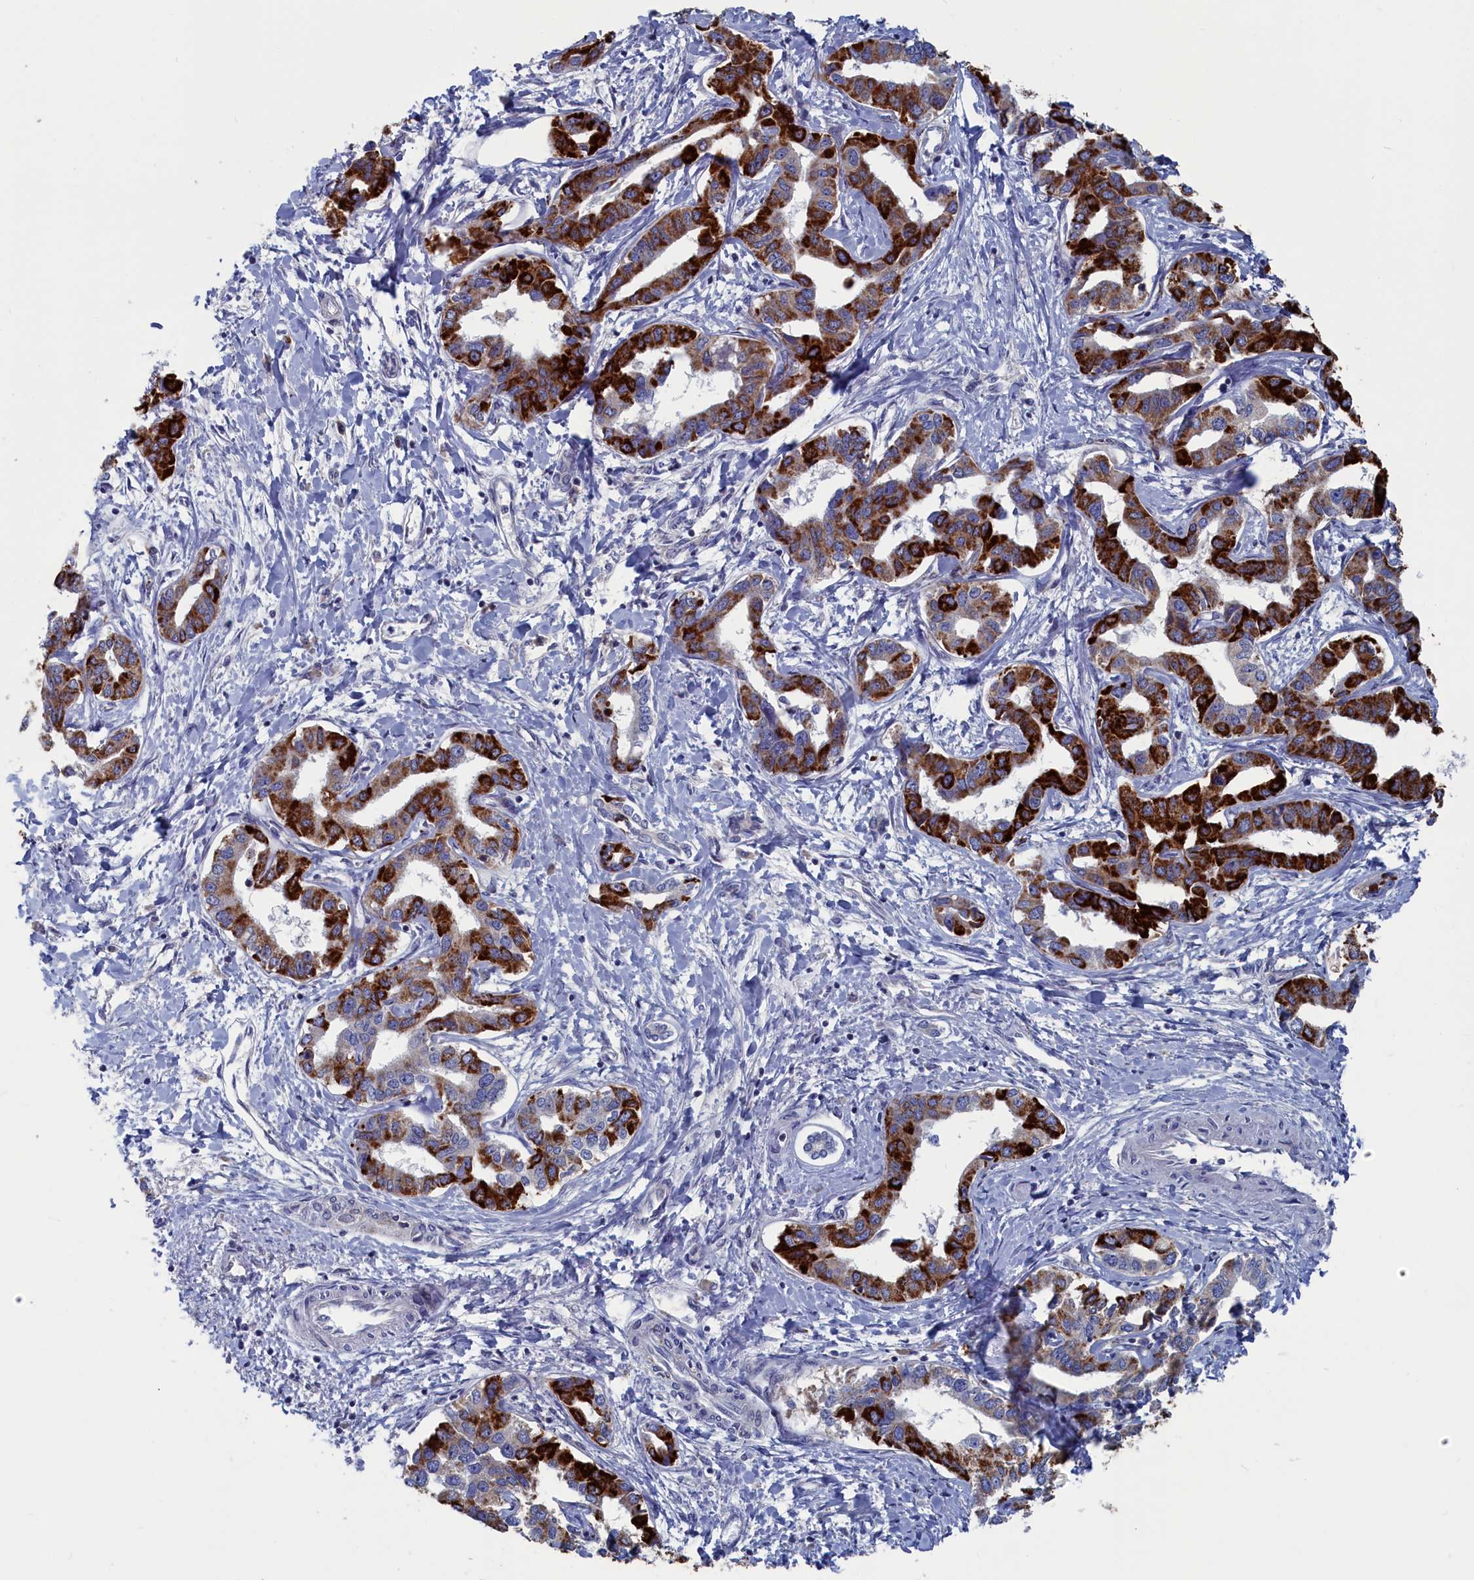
{"staining": {"intensity": "strong", "quantity": ">75%", "location": "cytoplasmic/membranous"}, "tissue": "liver cancer", "cell_type": "Tumor cells", "image_type": "cancer", "snomed": [{"axis": "morphology", "description": "Cholangiocarcinoma"}, {"axis": "topography", "description": "Liver"}], "caption": "Human liver cancer stained for a protein (brown) displays strong cytoplasmic/membranous positive positivity in approximately >75% of tumor cells.", "gene": "CEND1", "patient": {"sex": "male", "age": 59}}